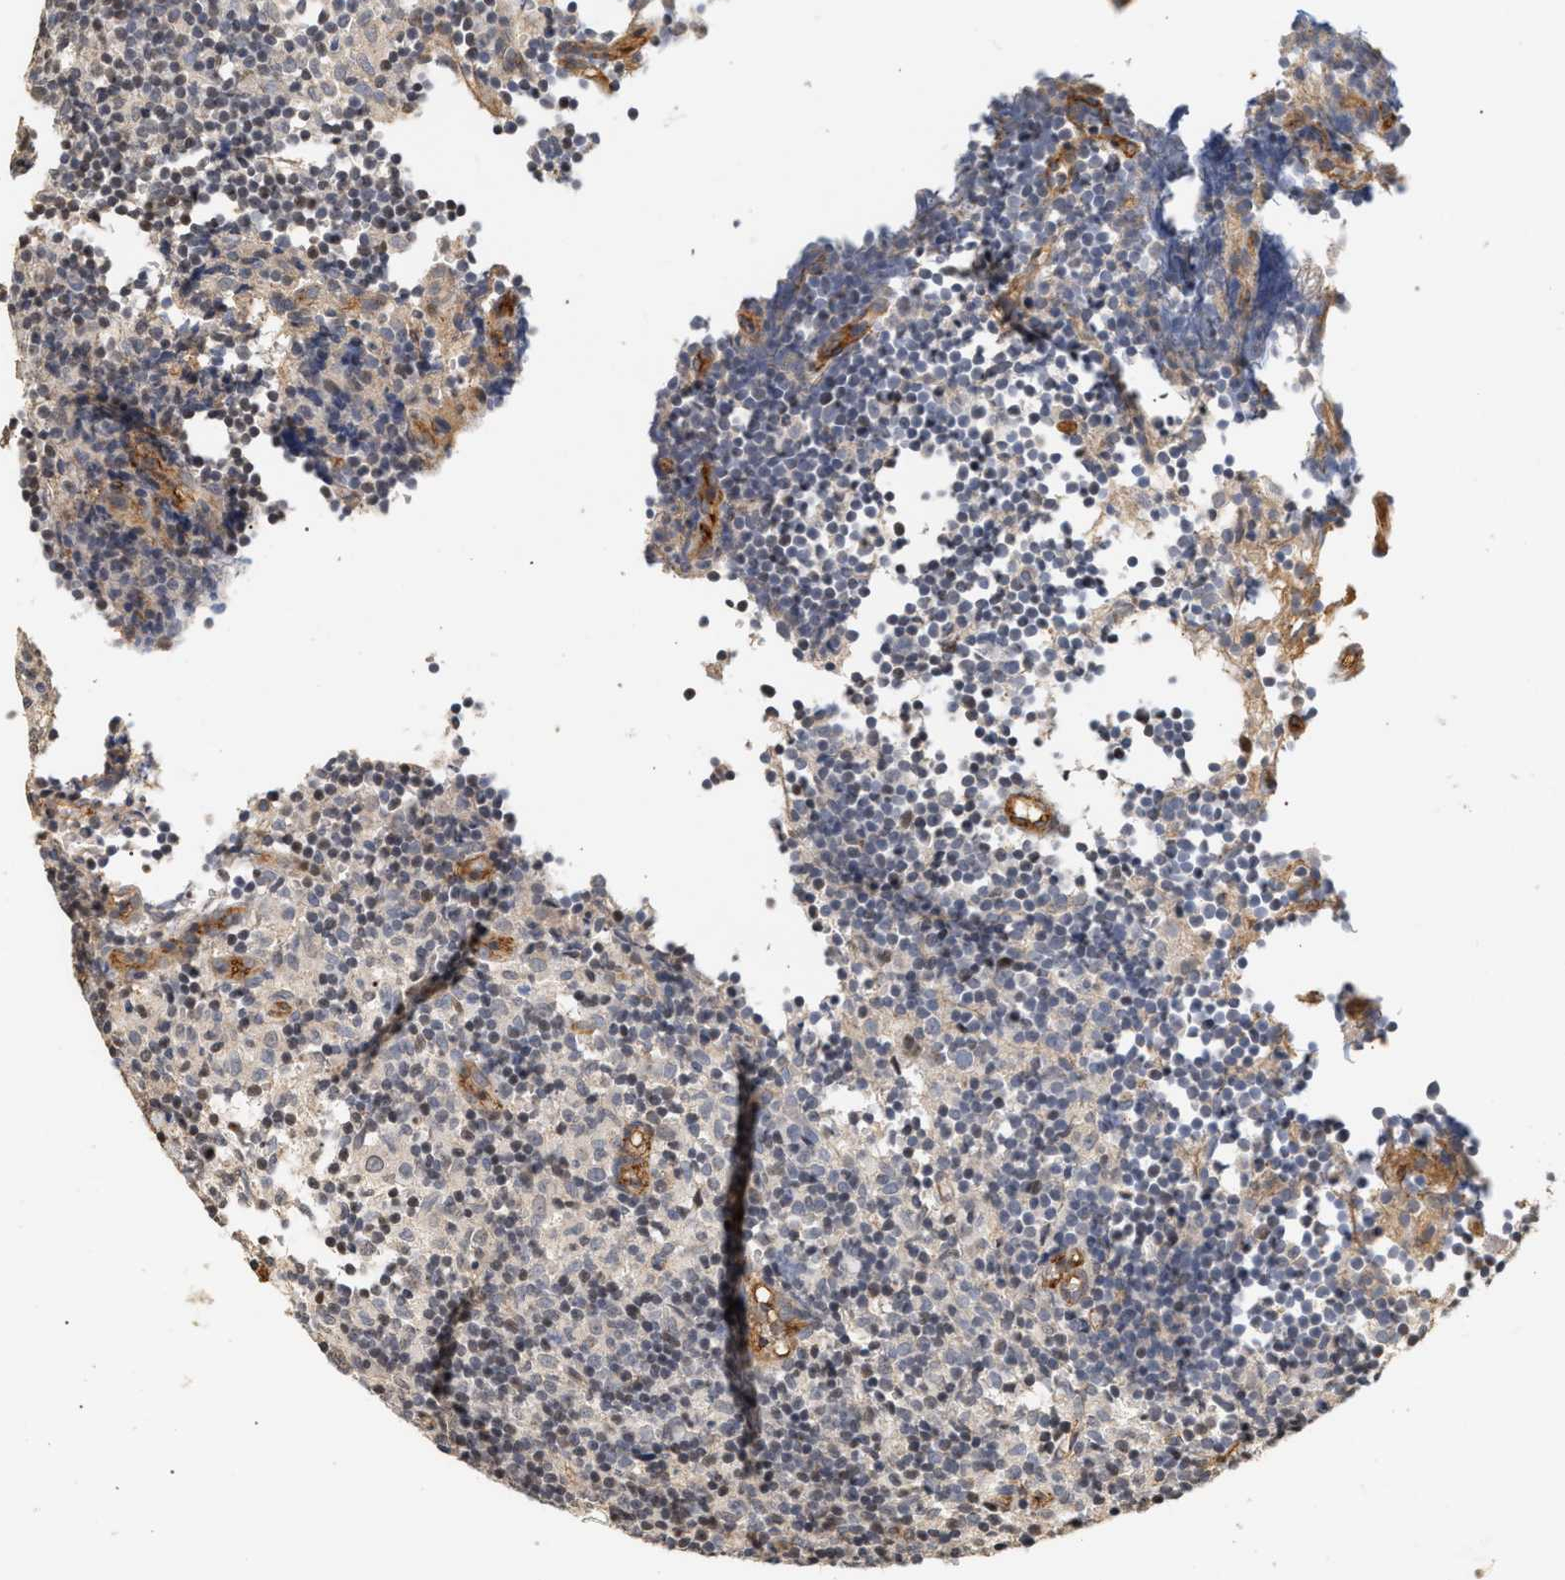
{"staining": {"intensity": "weak", "quantity": "<25%", "location": "cytoplasmic/membranous,nuclear"}, "tissue": "lymph node", "cell_type": "Germinal center cells", "image_type": "normal", "snomed": [{"axis": "morphology", "description": "Normal tissue, NOS"}, {"axis": "morphology", "description": "Inflammation, NOS"}, {"axis": "topography", "description": "Lymph node"}], "caption": "Germinal center cells show no significant protein staining in benign lymph node.", "gene": "PLXND1", "patient": {"sex": "male", "age": 55}}